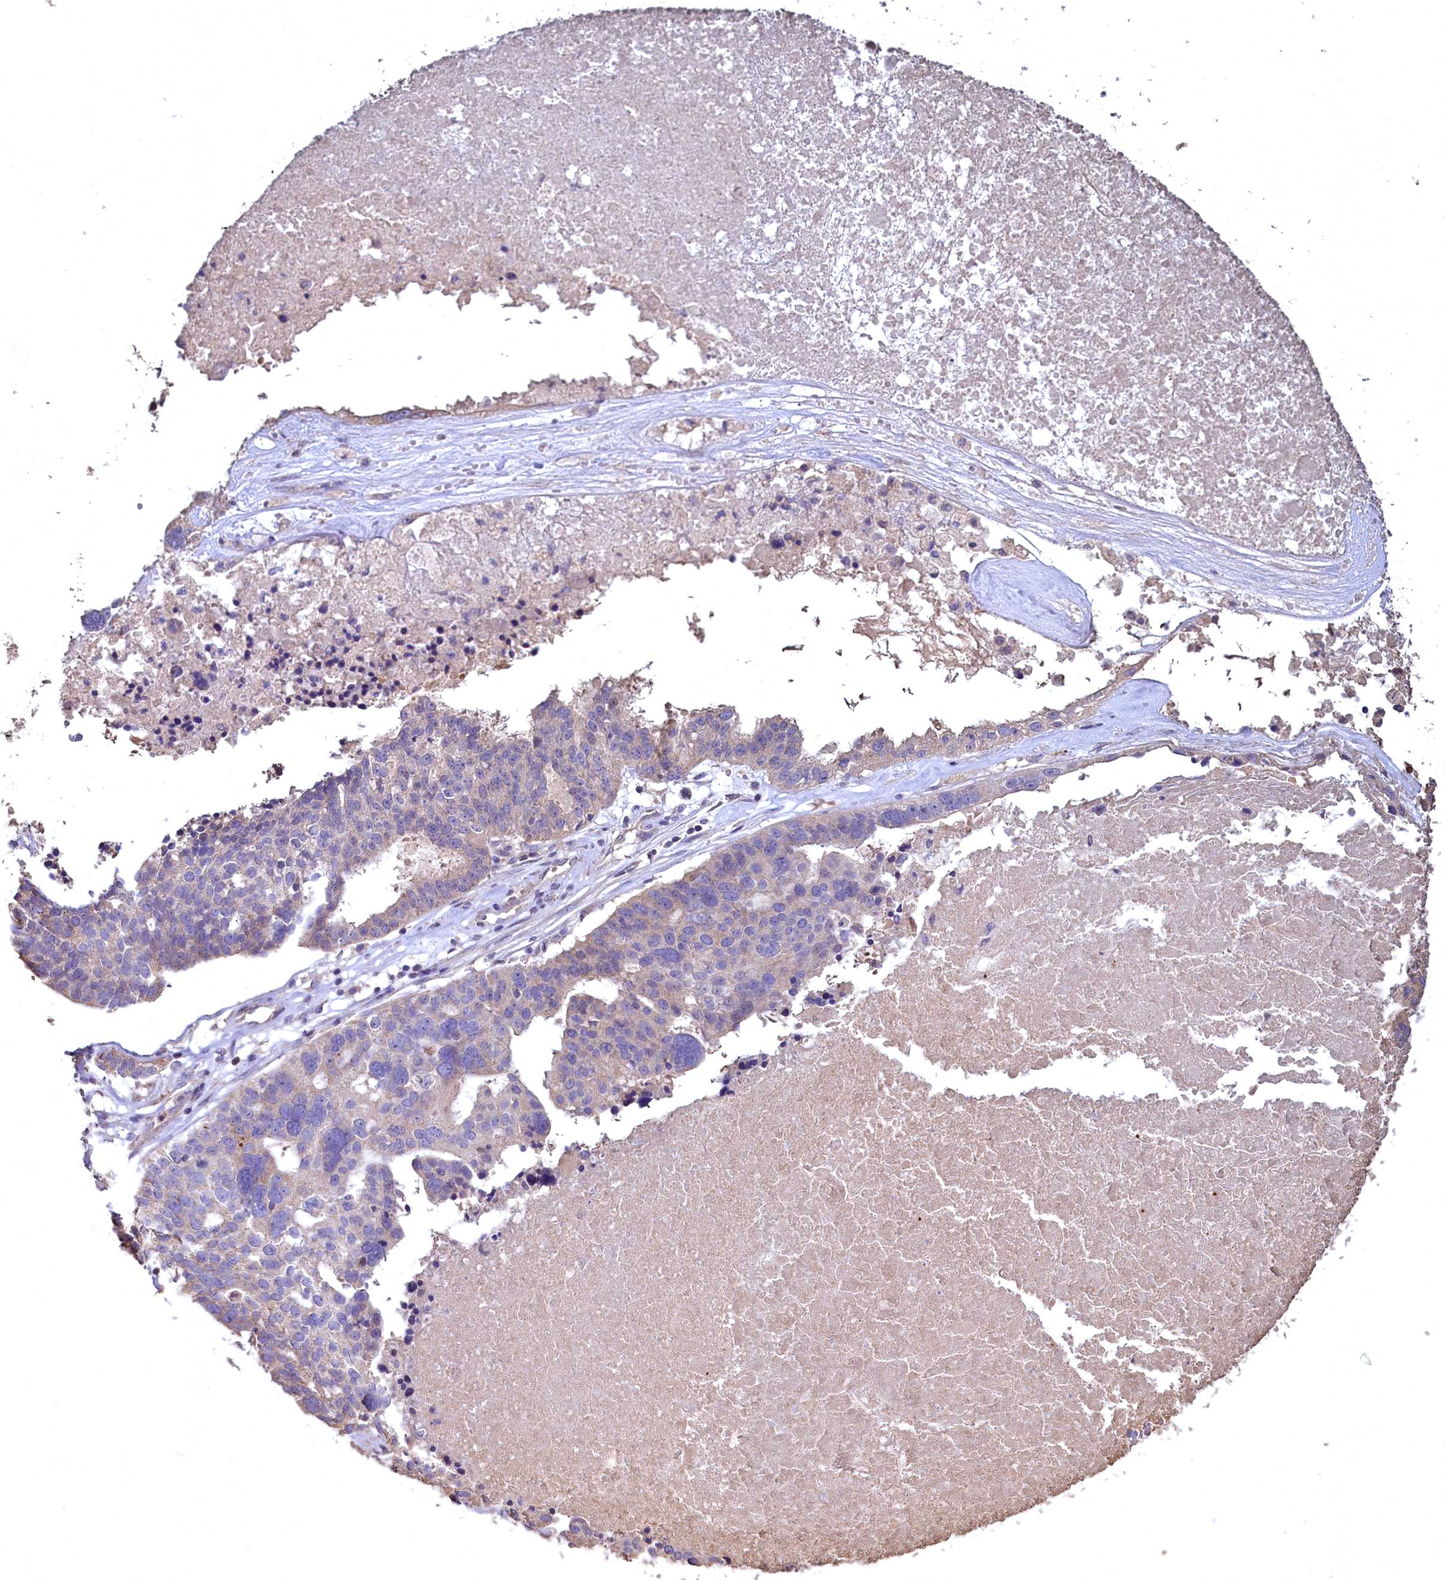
{"staining": {"intensity": "weak", "quantity": "<25%", "location": "cytoplasmic/membranous"}, "tissue": "ovarian cancer", "cell_type": "Tumor cells", "image_type": "cancer", "snomed": [{"axis": "morphology", "description": "Cystadenocarcinoma, serous, NOS"}, {"axis": "topography", "description": "Ovary"}], "caption": "There is no significant expression in tumor cells of ovarian serous cystadenocarcinoma. The staining was performed using DAB to visualize the protein expression in brown, while the nuclei were stained in blue with hematoxylin (Magnification: 20x).", "gene": "FUNDC1", "patient": {"sex": "female", "age": 59}}